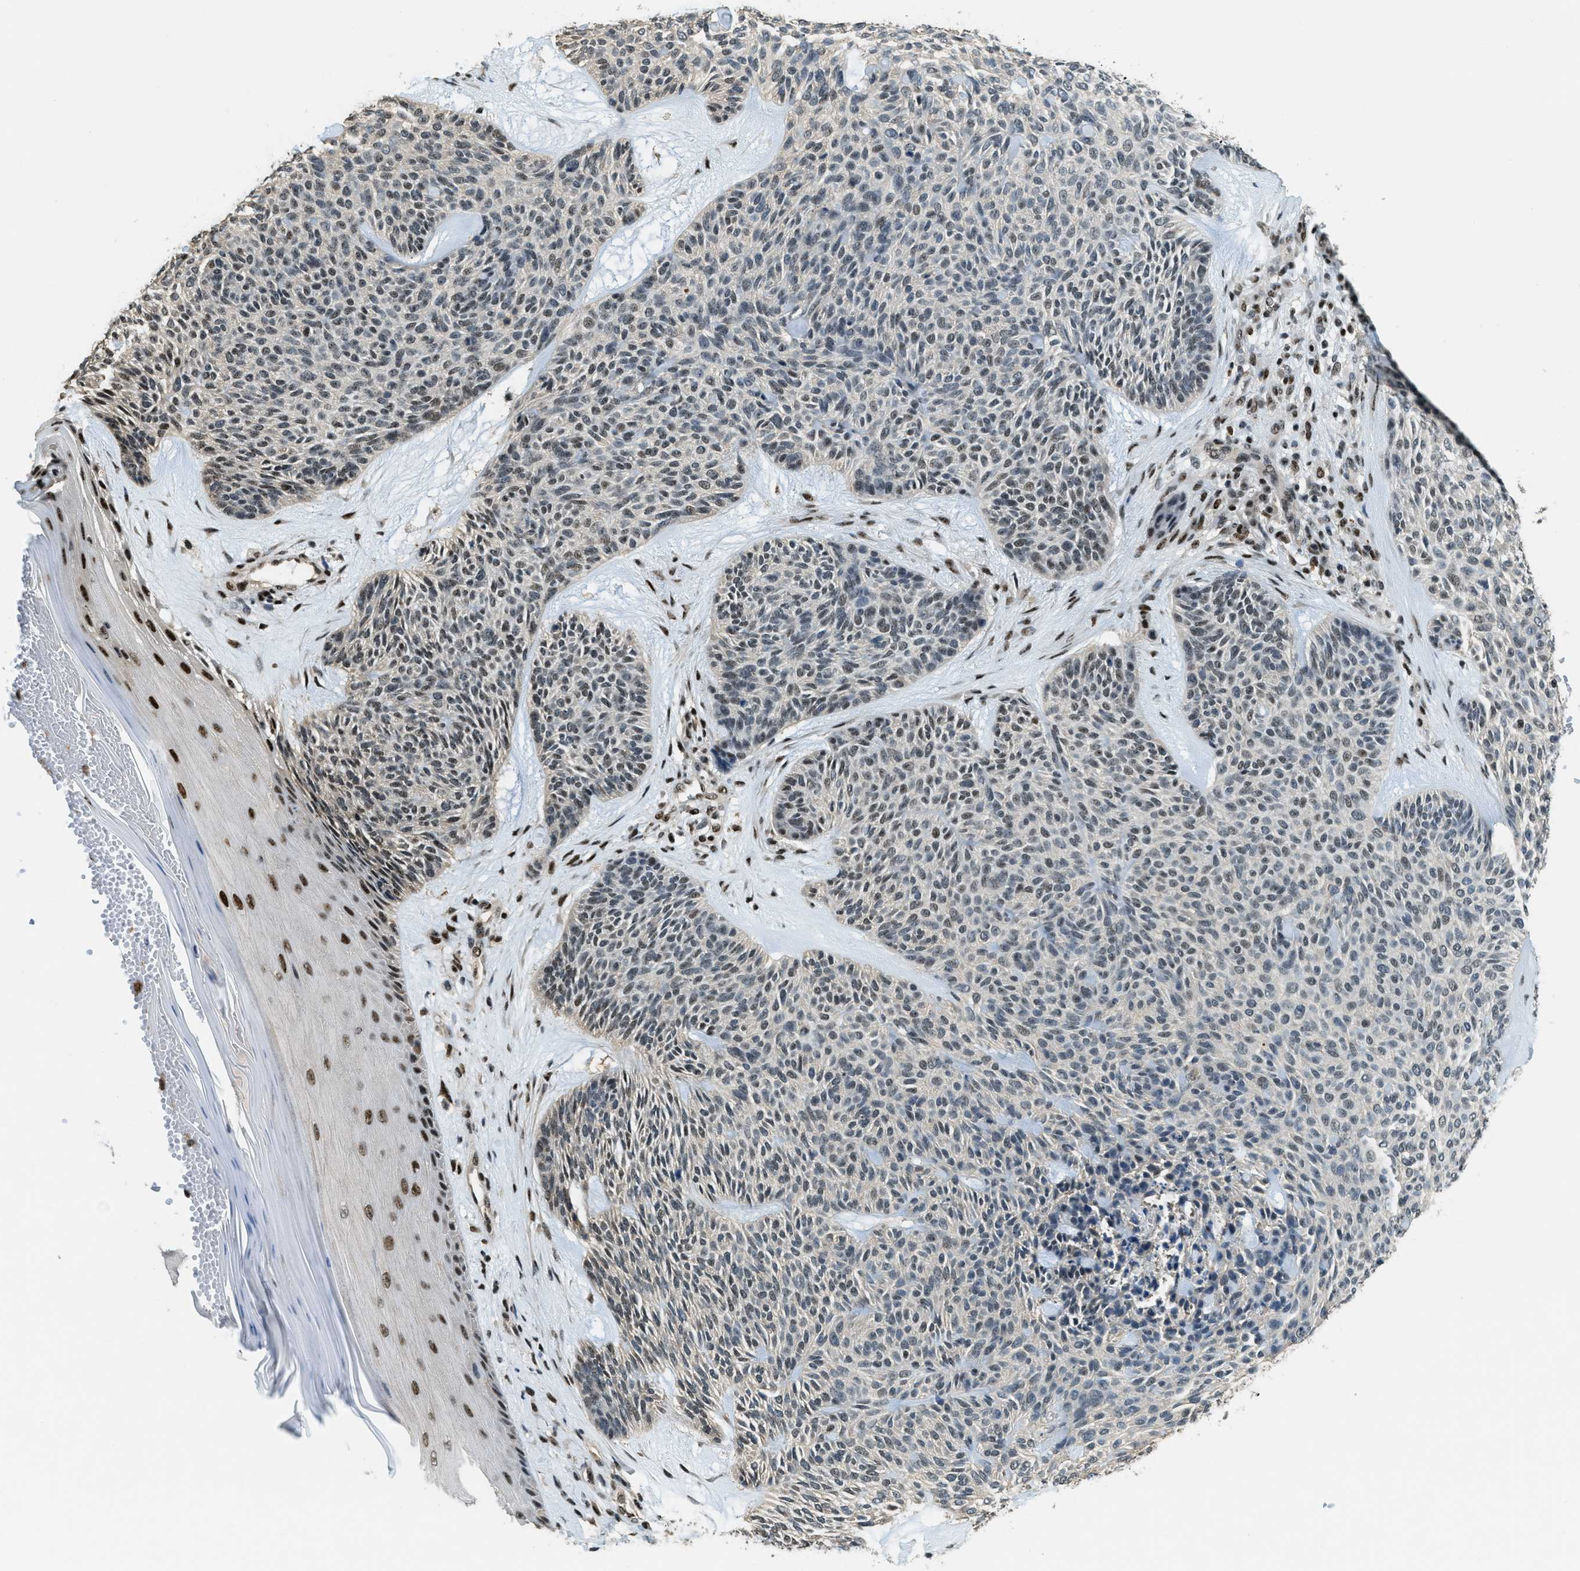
{"staining": {"intensity": "weak", "quantity": "<25%", "location": "nuclear"}, "tissue": "skin cancer", "cell_type": "Tumor cells", "image_type": "cancer", "snomed": [{"axis": "morphology", "description": "Basal cell carcinoma"}, {"axis": "topography", "description": "Skin"}], "caption": "Micrograph shows no protein expression in tumor cells of skin cancer (basal cell carcinoma) tissue. (DAB (3,3'-diaminobenzidine) IHC, high magnification).", "gene": "SP100", "patient": {"sex": "male", "age": 55}}